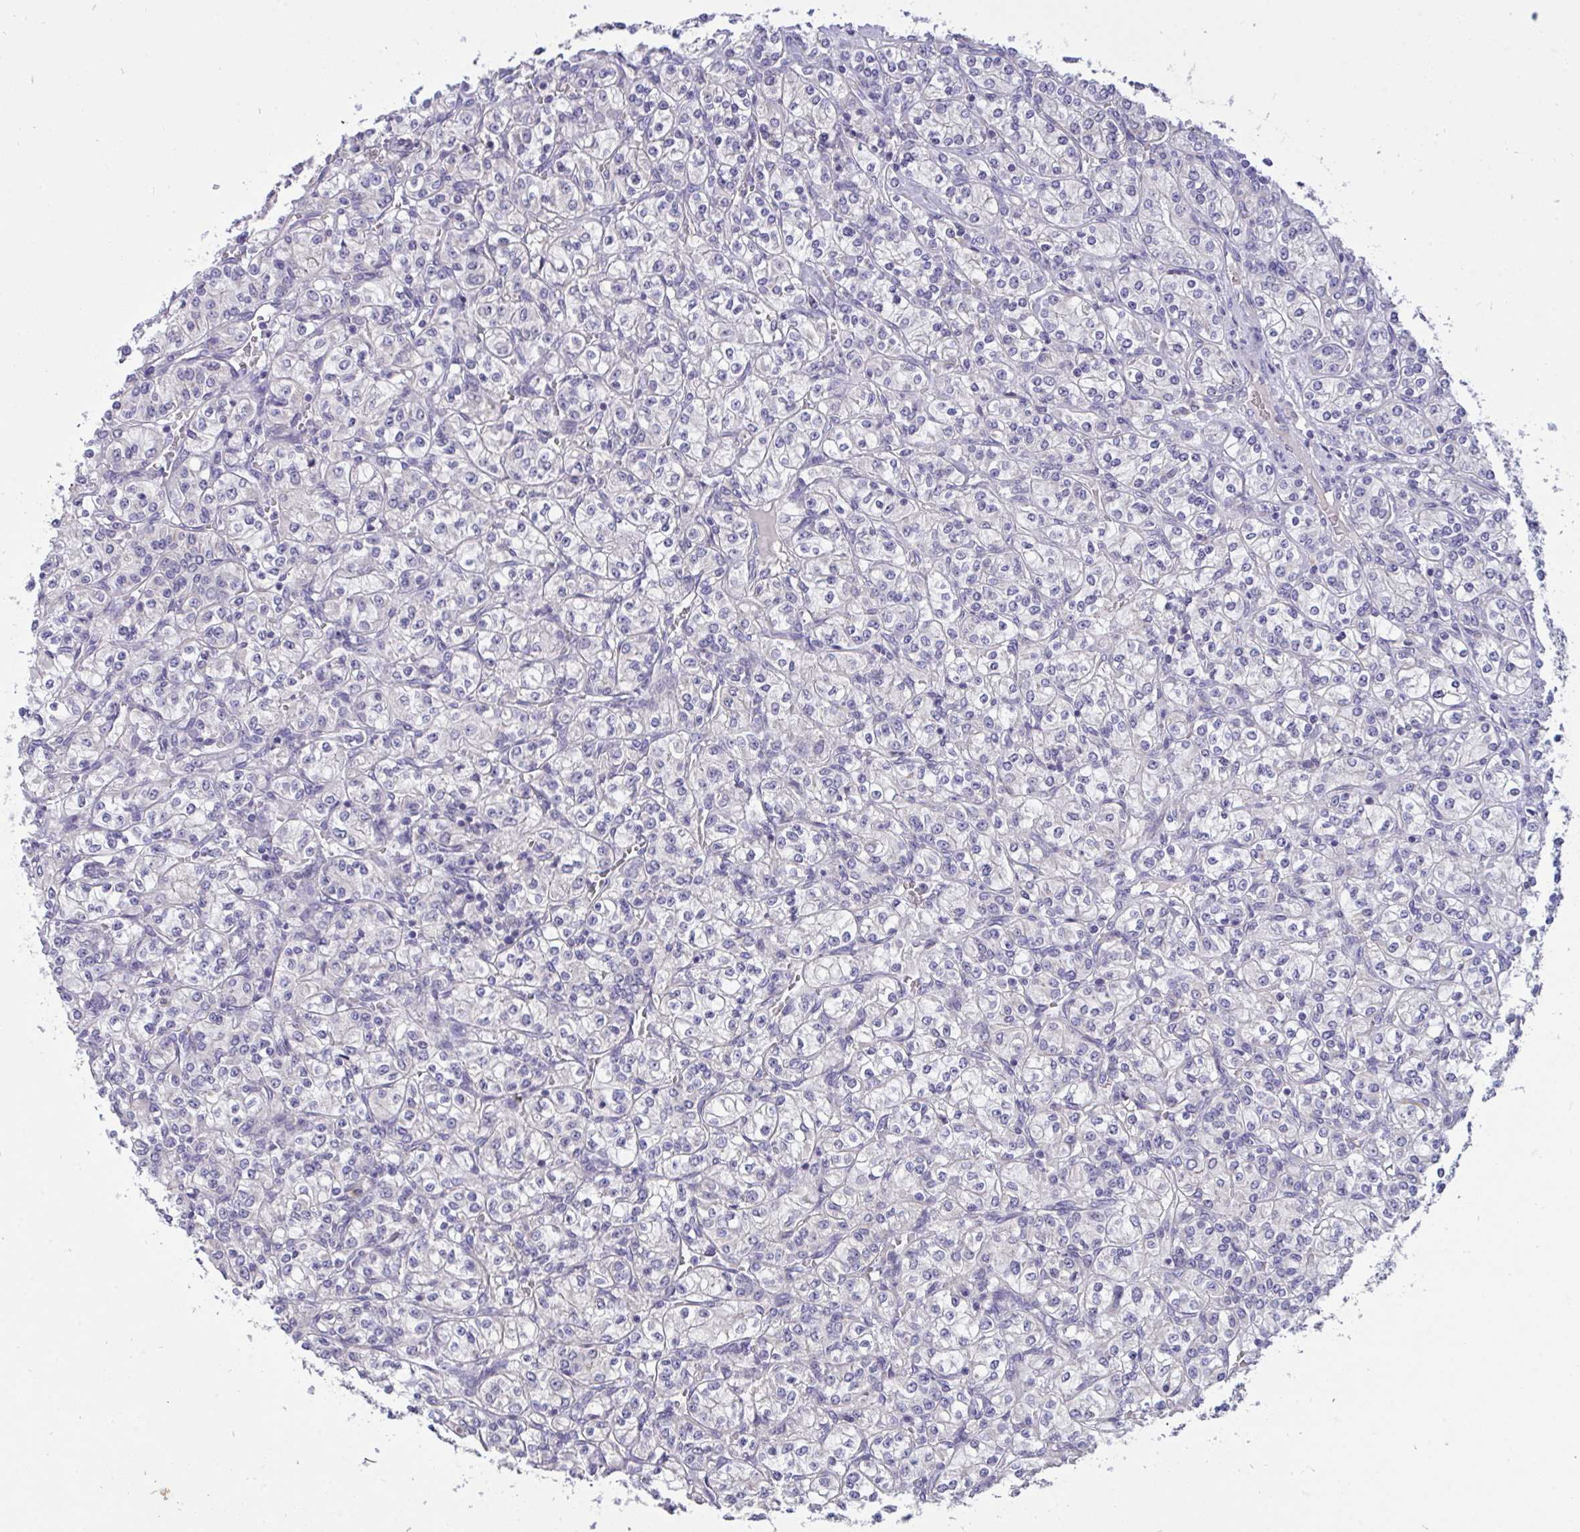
{"staining": {"intensity": "negative", "quantity": "none", "location": "none"}, "tissue": "renal cancer", "cell_type": "Tumor cells", "image_type": "cancer", "snomed": [{"axis": "morphology", "description": "Adenocarcinoma, NOS"}, {"axis": "topography", "description": "Kidney"}], "caption": "There is no significant expression in tumor cells of adenocarcinoma (renal).", "gene": "C19orf54", "patient": {"sex": "male", "age": 77}}